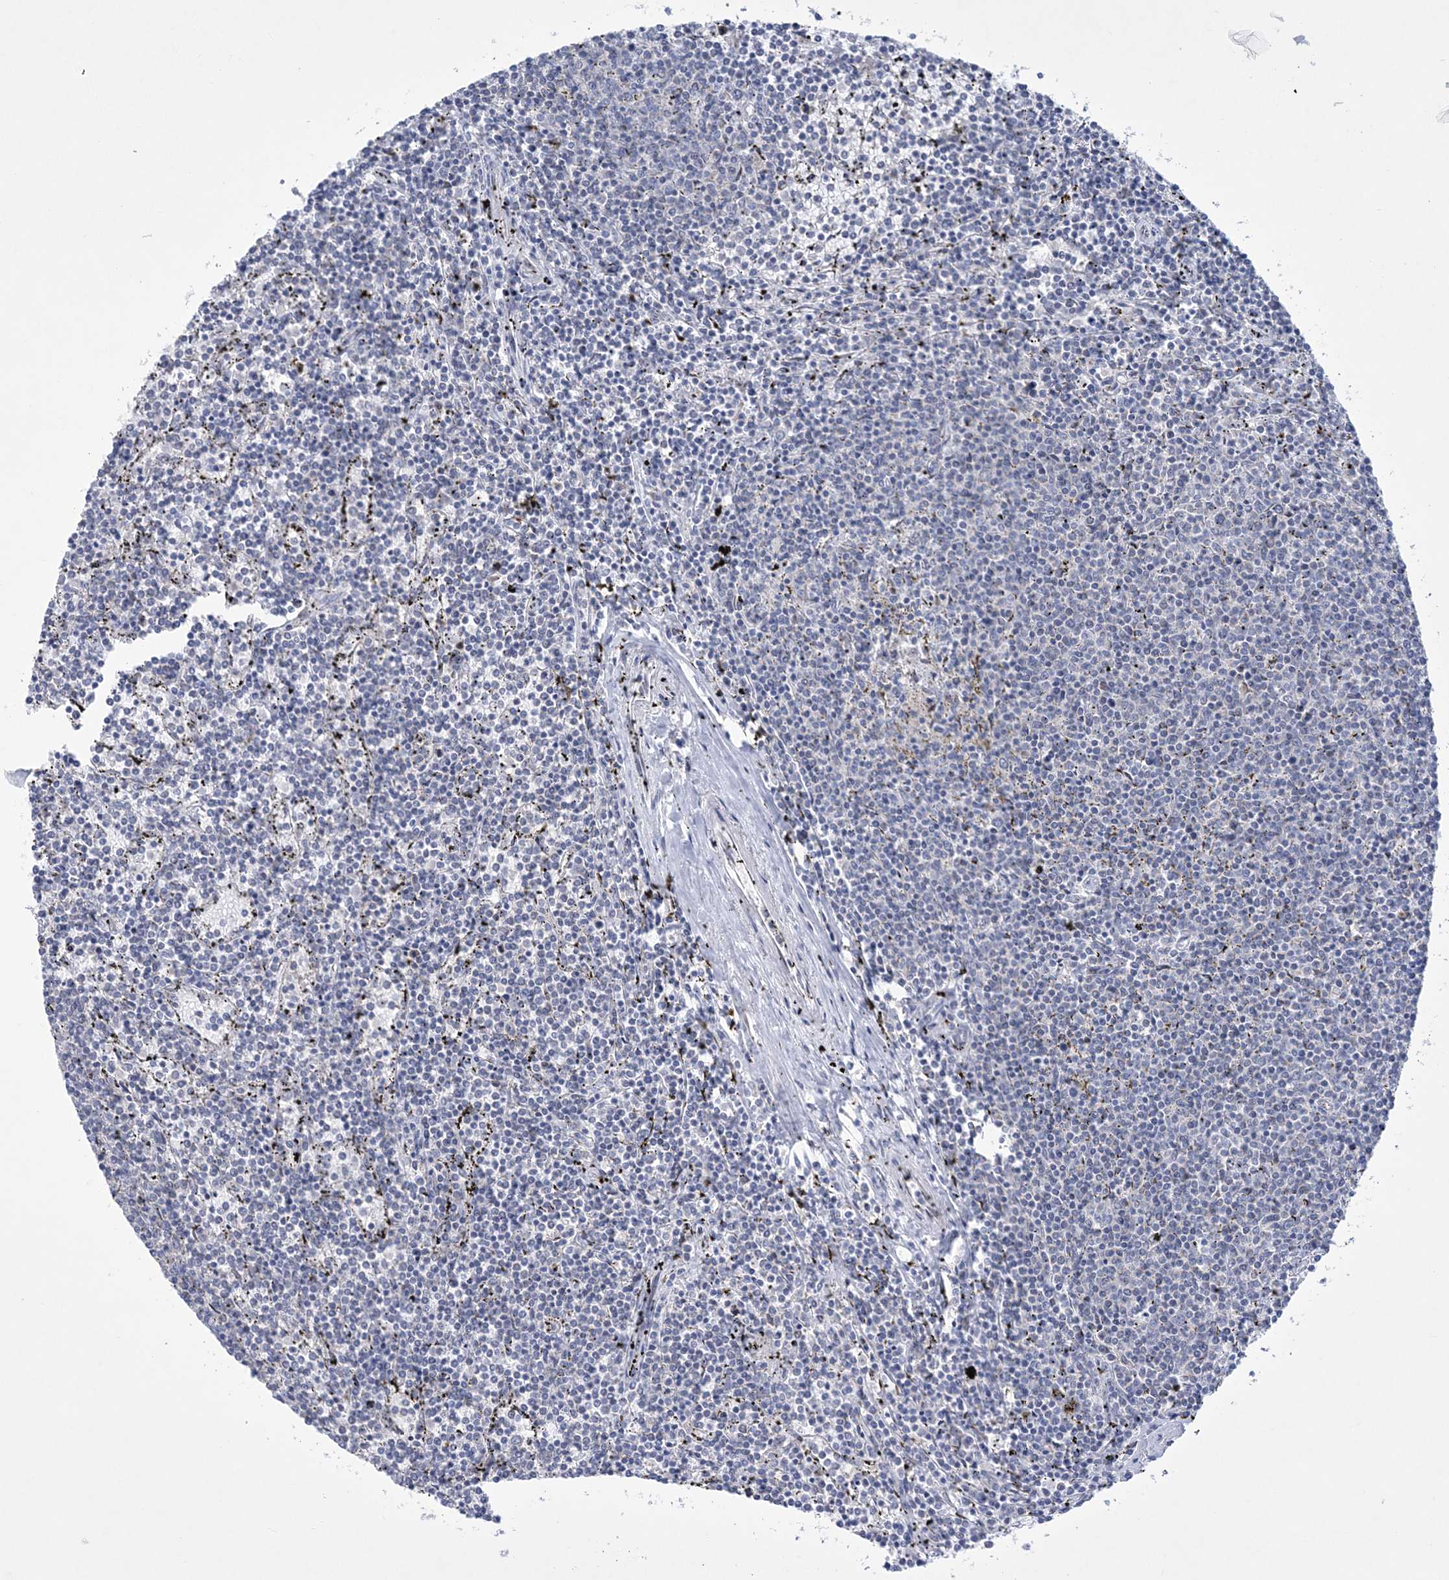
{"staining": {"intensity": "negative", "quantity": "none", "location": "none"}, "tissue": "lymphoma", "cell_type": "Tumor cells", "image_type": "cancer", "snomed": [{"axis": "morphology", "description": "Malignant lymphoma, non-Hodgkin's type, Low grade"}, {"axis": "topography", "description": "Spleen"}], "caption": "Protein analysis of malignant lymphoma, non-Hodgkin's type (low-grade) shows no significant positivity in tumor cells.", "gene": "WDR27", "patient": {"sex": "female", "age": 50}}